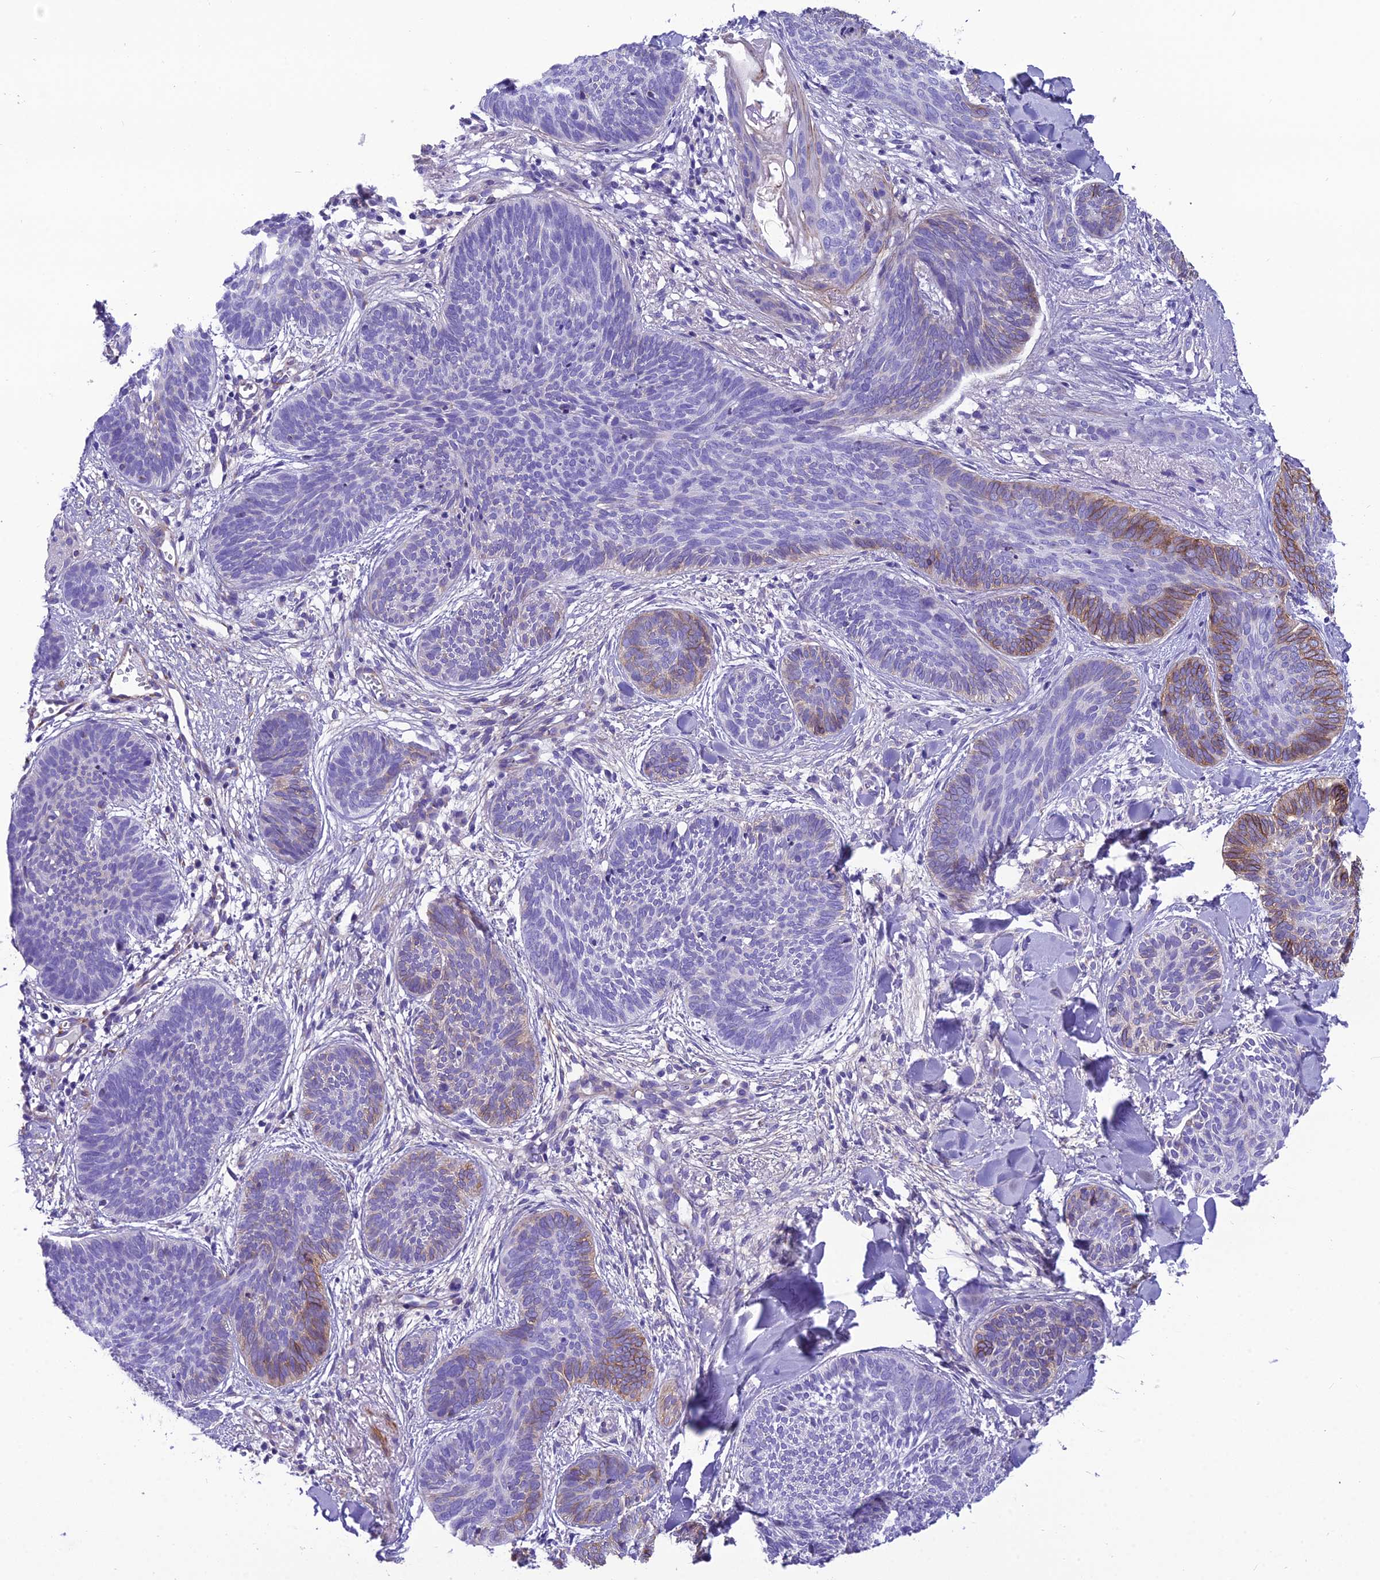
{"staining": {"intensity": "moderate", "quantity": "<25%", "location": "cytoplasmic/membranous"}, "tissue": "skin cancer", "cell_type": "Tumor cells", "image_type": "cancer", "snomed": [{"axis": "morphology", "description": "Basal cell carcinoma"}, {"axis": "topography", "description": "Skin"}], "caption": "Protein staining reveals moderate cytoplasmic/membranous positivity in approximately <25% of tumor cells in basal cell carcinoma (skin).", "gene": "GFRA1", "patient": {"sex": "female", "age": 81}}